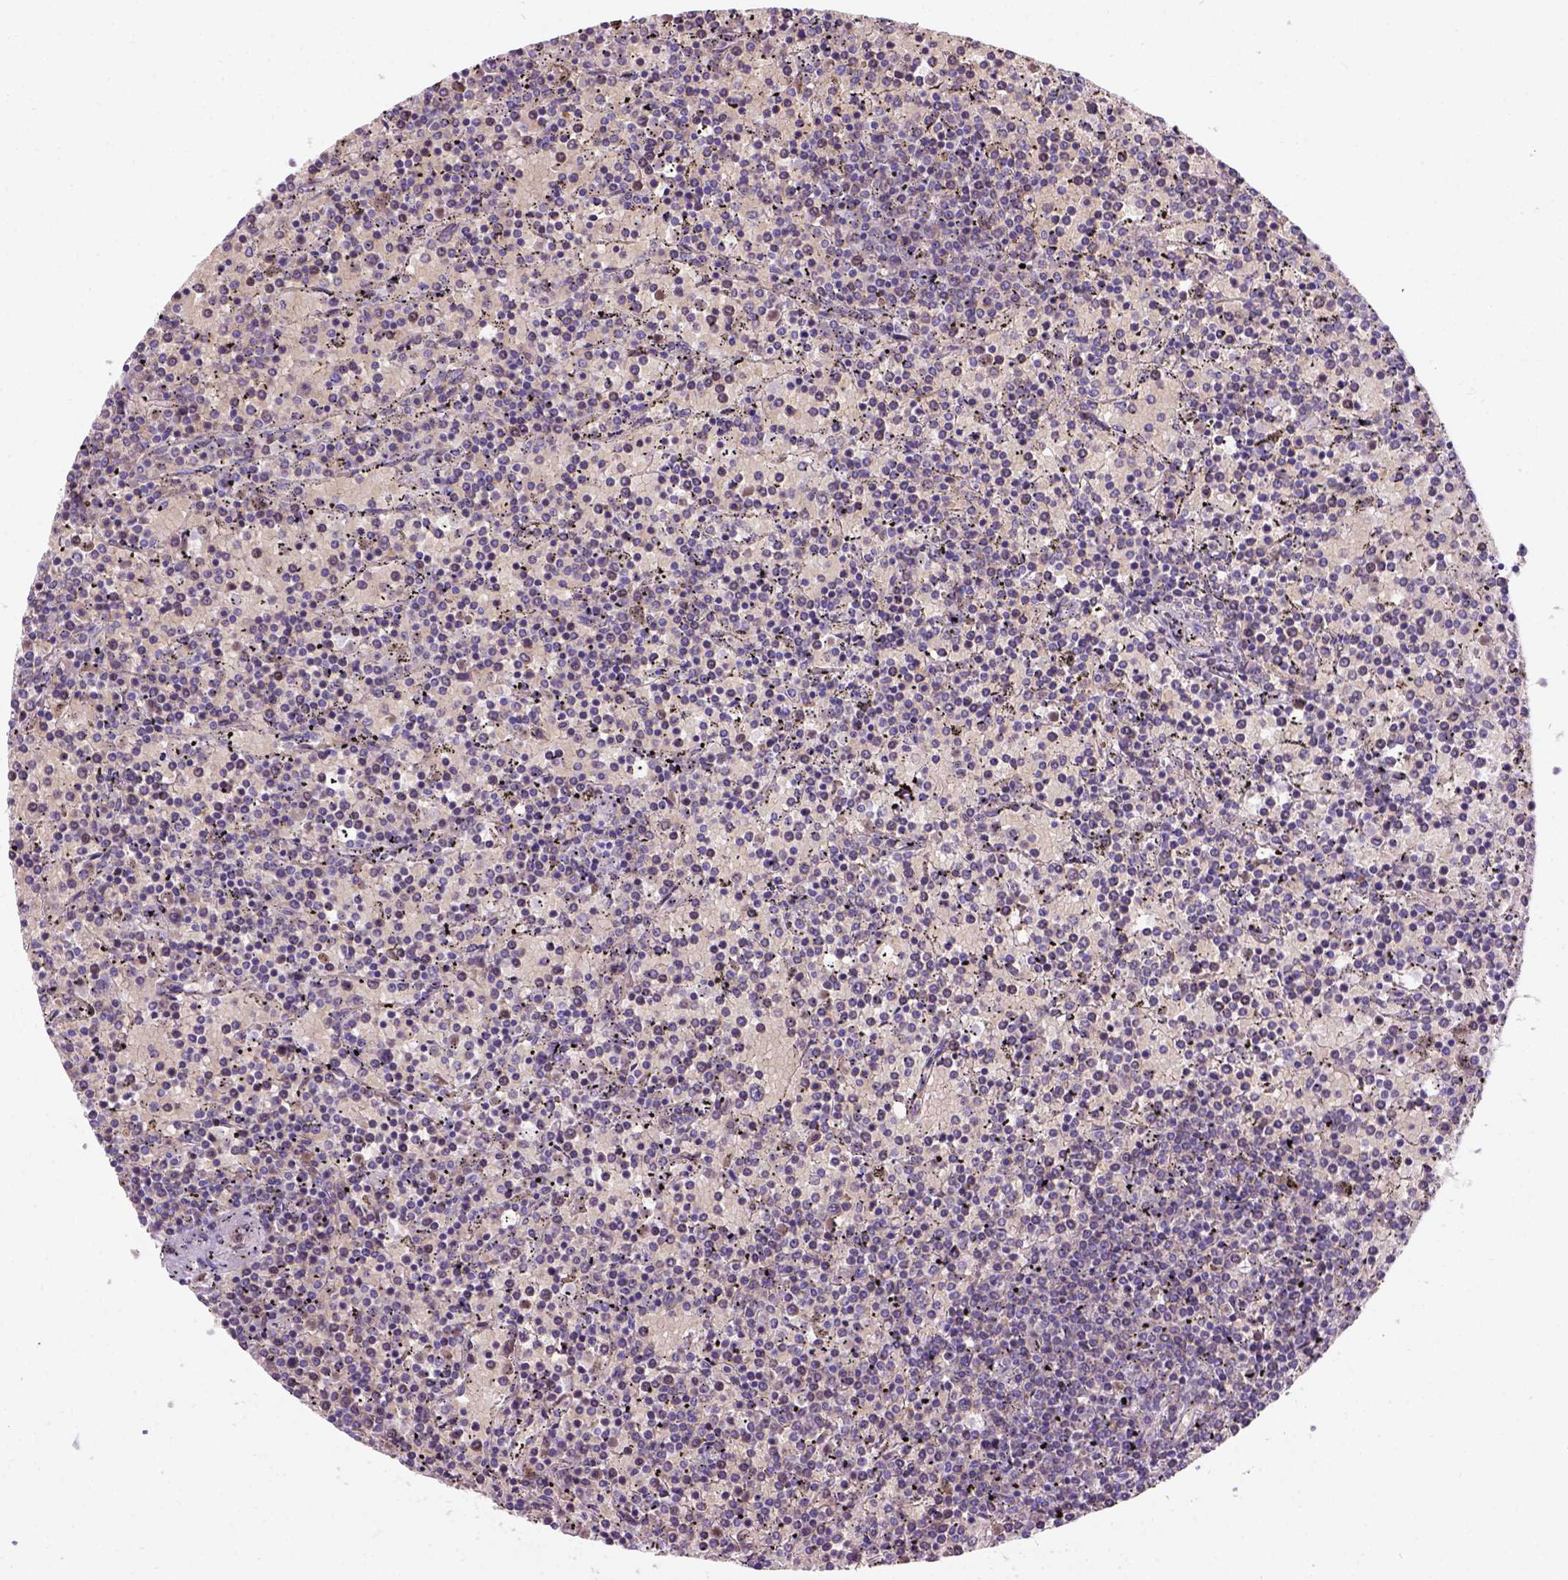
{"staining": {"intensity": "negative", "quantity": "none", "location": "none"}, "tissue": "lymphoma", "cell_type": "Tumor cells", "image_type": "cancer", "snomed": [{"axis": "morphology", "description": "Malignant lymphoma, non-Hodgkin's type, Low grade"}, {"axis": "topography", "description": "Spleen"}], "caption": "The histopathology image exhibits no staining of tumor cells in low-grade malignant lymphoma, non-Hodgkin's type. (DAB IHC visualized using brightfield microscopy, high magnification).", "gene": "L2HGDH", "patient": {"sex": "female", "age": 77}}